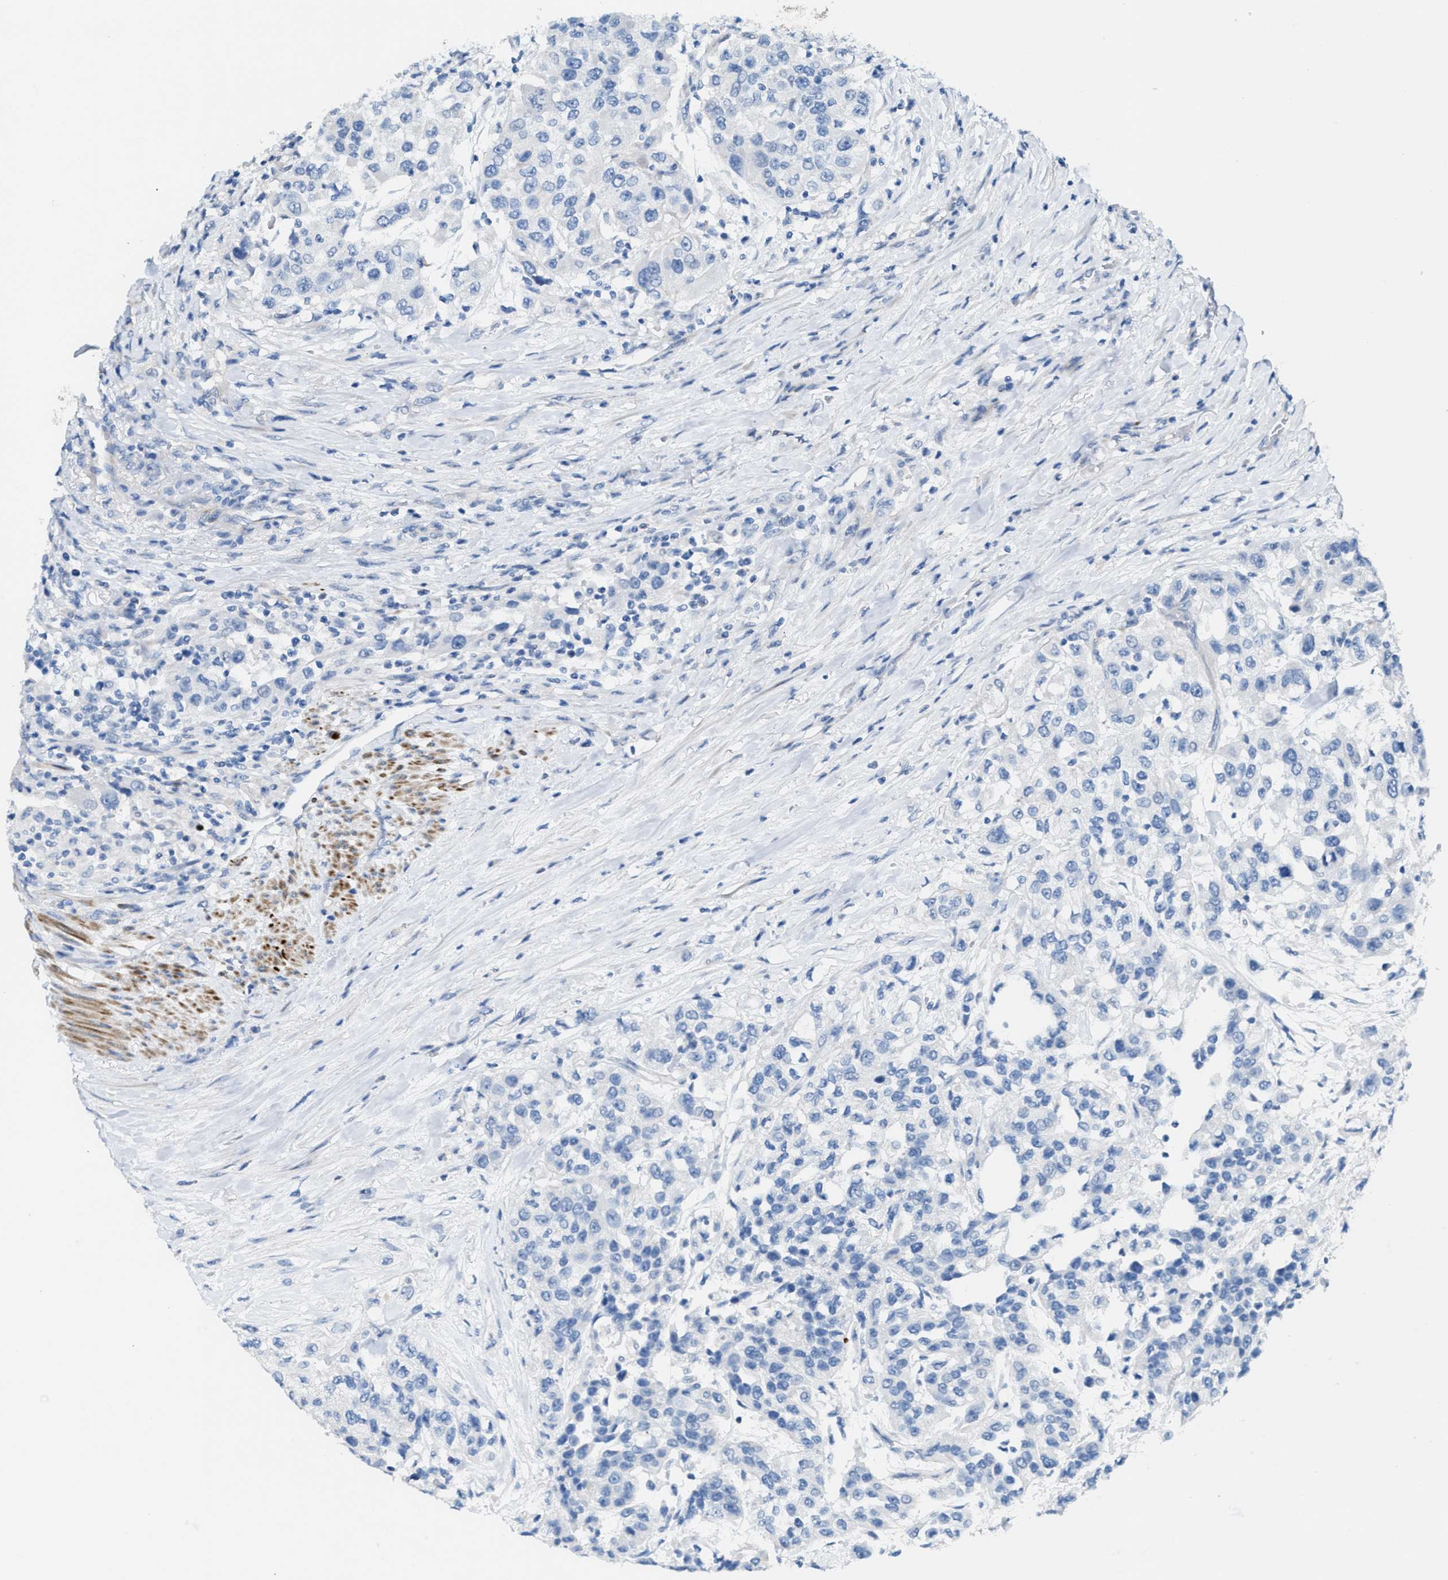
{"staining": {"intensity": "negative", "quantity": "none", "location": "none"}, "tissue": "urothelial cancer", "cell_type": "Tumor cells", "image_type": "cancer", "snomed": [{"axis": "morphology", "description": "Urothelial carcinoma, High grade"}, {"axis": "topography", "description": "Urinary bladder"}], "caption": "The immunohistochemistry (IHC) histopathology image has no significant staining in tumor cells of urothelial cancer tissue.", "gene": "MPP3", "patient": {"sex": "female", "age": 80}}